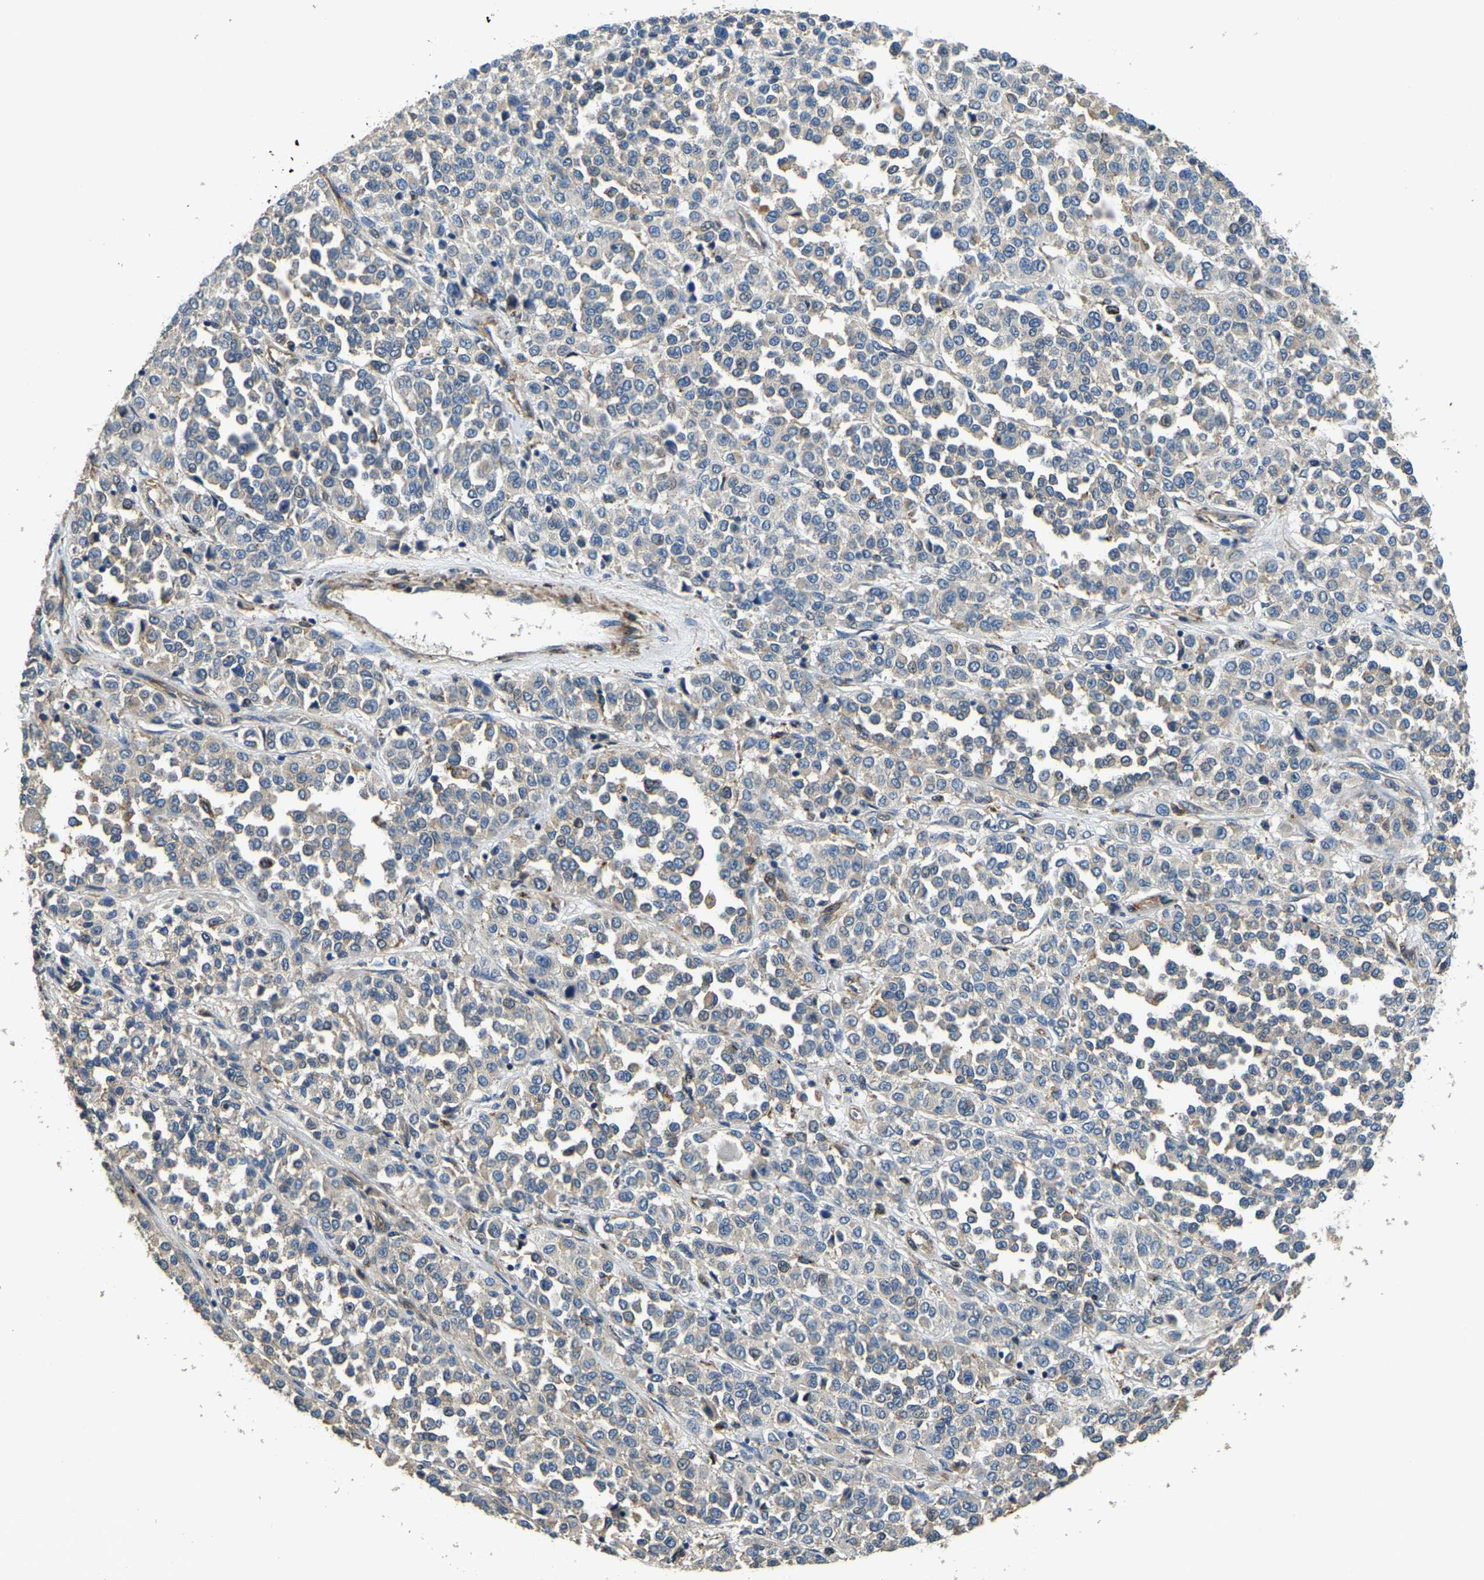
{"staining": {"intensity": "weak", "quantity": "25%-75%", "location": "cytoplasmic/membranous"}, "tissue": "melanoma", "cell_type": "Tumor cells", "image_type": "cancer", "snomed": [{"axis": "morphology", "description": "Malignant melanoma, Metastatic site"}, {"axis": "topography", "description": "Pancreas"}], "caption": "Tumor cells reveal low levels of weak cytoplasmic/membranous positivity in about 25%-75% of cells in human malignant melanoma (metastatic site).", "gene": "RNF39", "patient": {"sex": "female", "age": 30}}